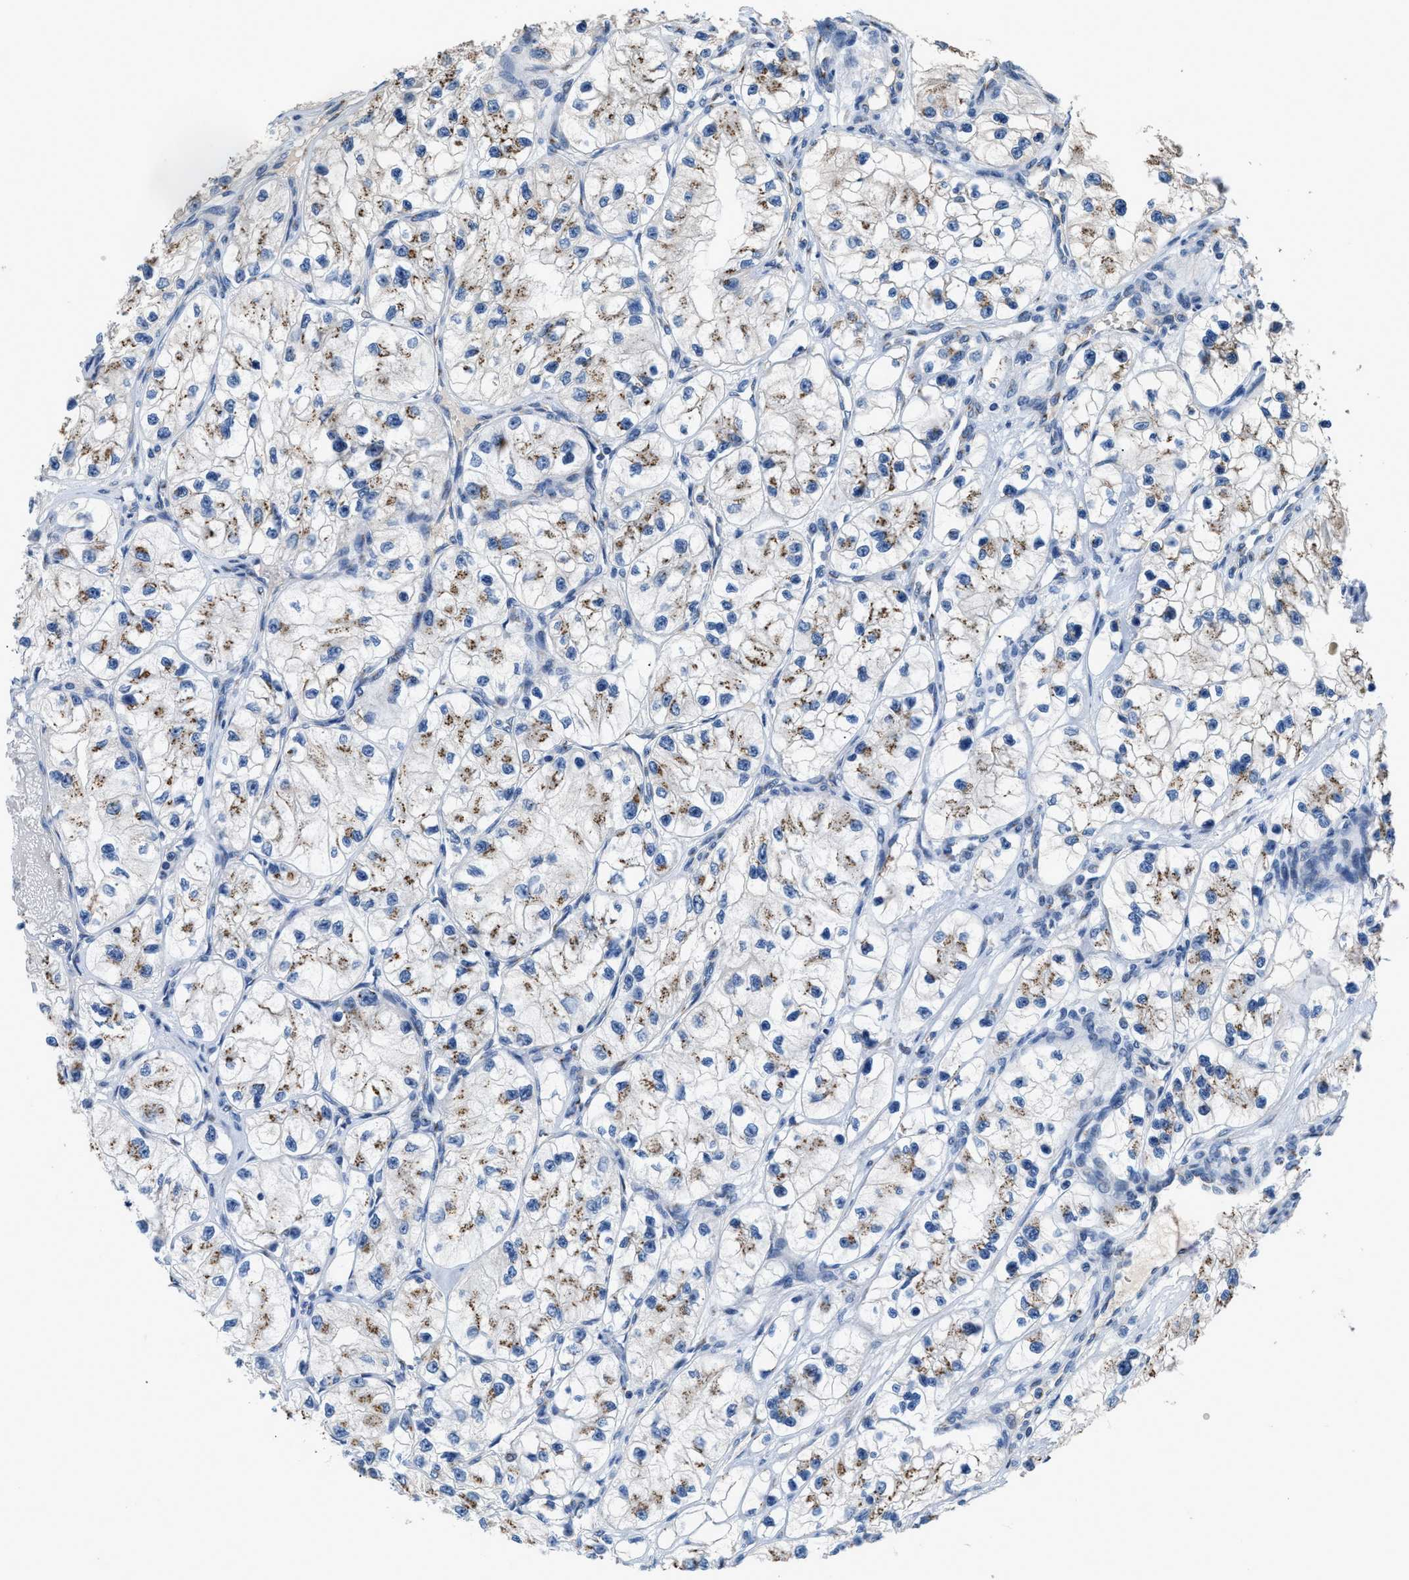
{"staining": {"intensity": "moderate", "quantity": "25%-75%", "location": "cytoplasmic/membranous"}, "tissue": "renal cancer", "cell_type": "Tumor cells", "image_type": "cancer", "snomed": [{"axis": "morphology", "description": "Adenocarcinoma, NOS"}, {"axis": "topography", "description": "Kidney"}], "caption": "IHC staining of renal cancer, which shows medium levels of moderate cytoplasmic/membranous positivity in about 25%-75% of tumor cells indicating moderate cytoplasmic/membranous protein expression. The staining was performed using DAB (3,3'-diaminobenzidine) (brown) for protein detection and nuclei were counterstained in hematoxylin (blue).", "gene": "GOLM1", "patient": {"sex": "female", "age": 57}}